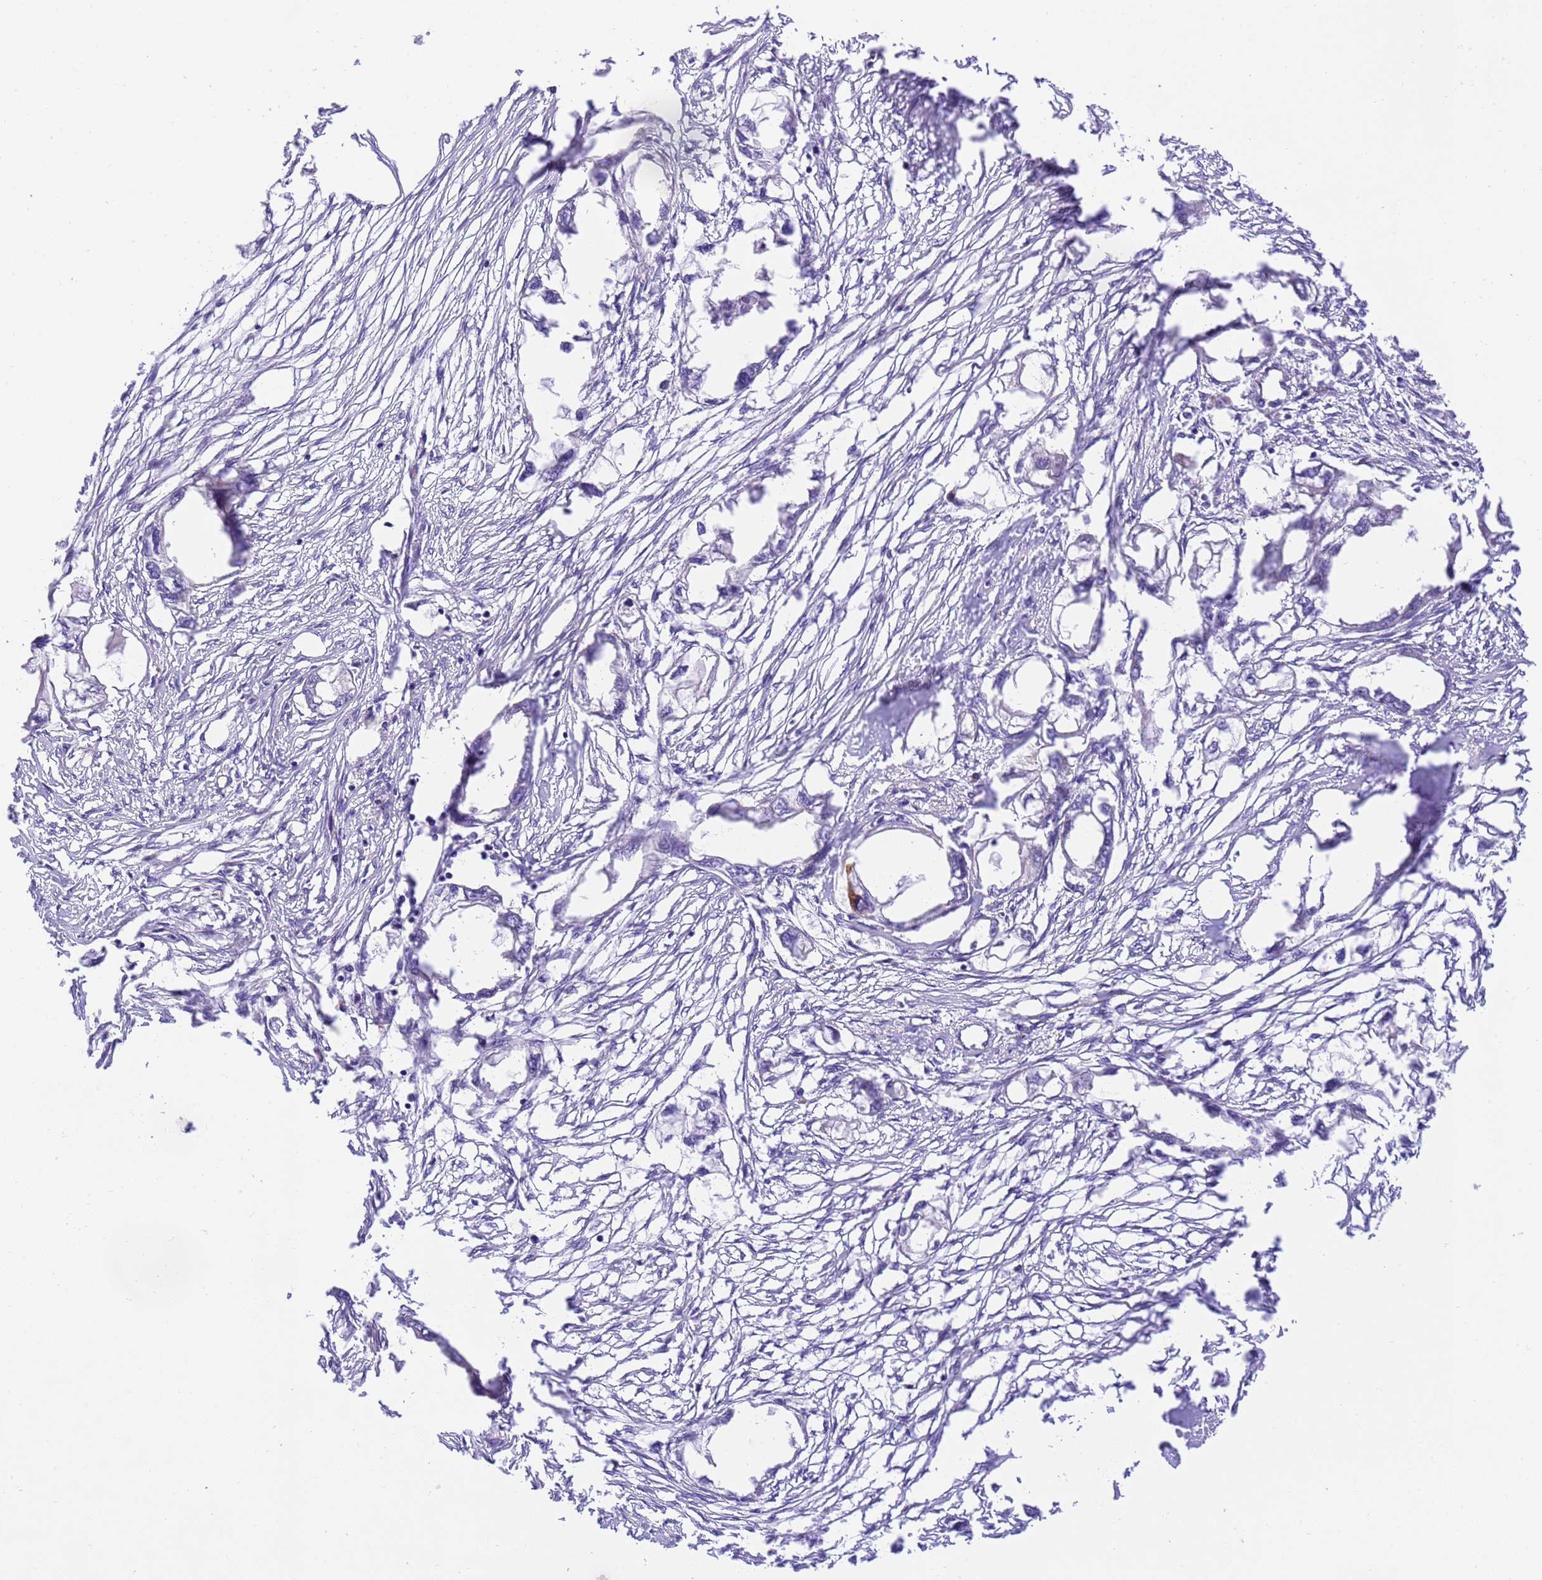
{"staining": {"intensity": "negative", "quantity": "none", "location": "none"}, "tissue": "endometrial cancer", "cell_type": "Tumor cells", "image_type": "cancer", "snomed": [{"axis": "morphology", "description": "Adenocarcinoma, NOS"}, {"axis": "morphology", "description": "Adenocarcinoma, metastatic, NOS"}, {"axis": "topography", "description": "Adipose tissue"}, {"axis": "topography", "description": "Endometrium"}], "caption": "This photomicrograph is of adenocarcinoma (endometrial) stained with immunohistochemistry (IHC) to label a protein in brown with the nuclei are counter-stained blue. There is no staining in tumor cells.", "gene": "RHBDD3", "patient": {"sex": "female", "age": 67}}